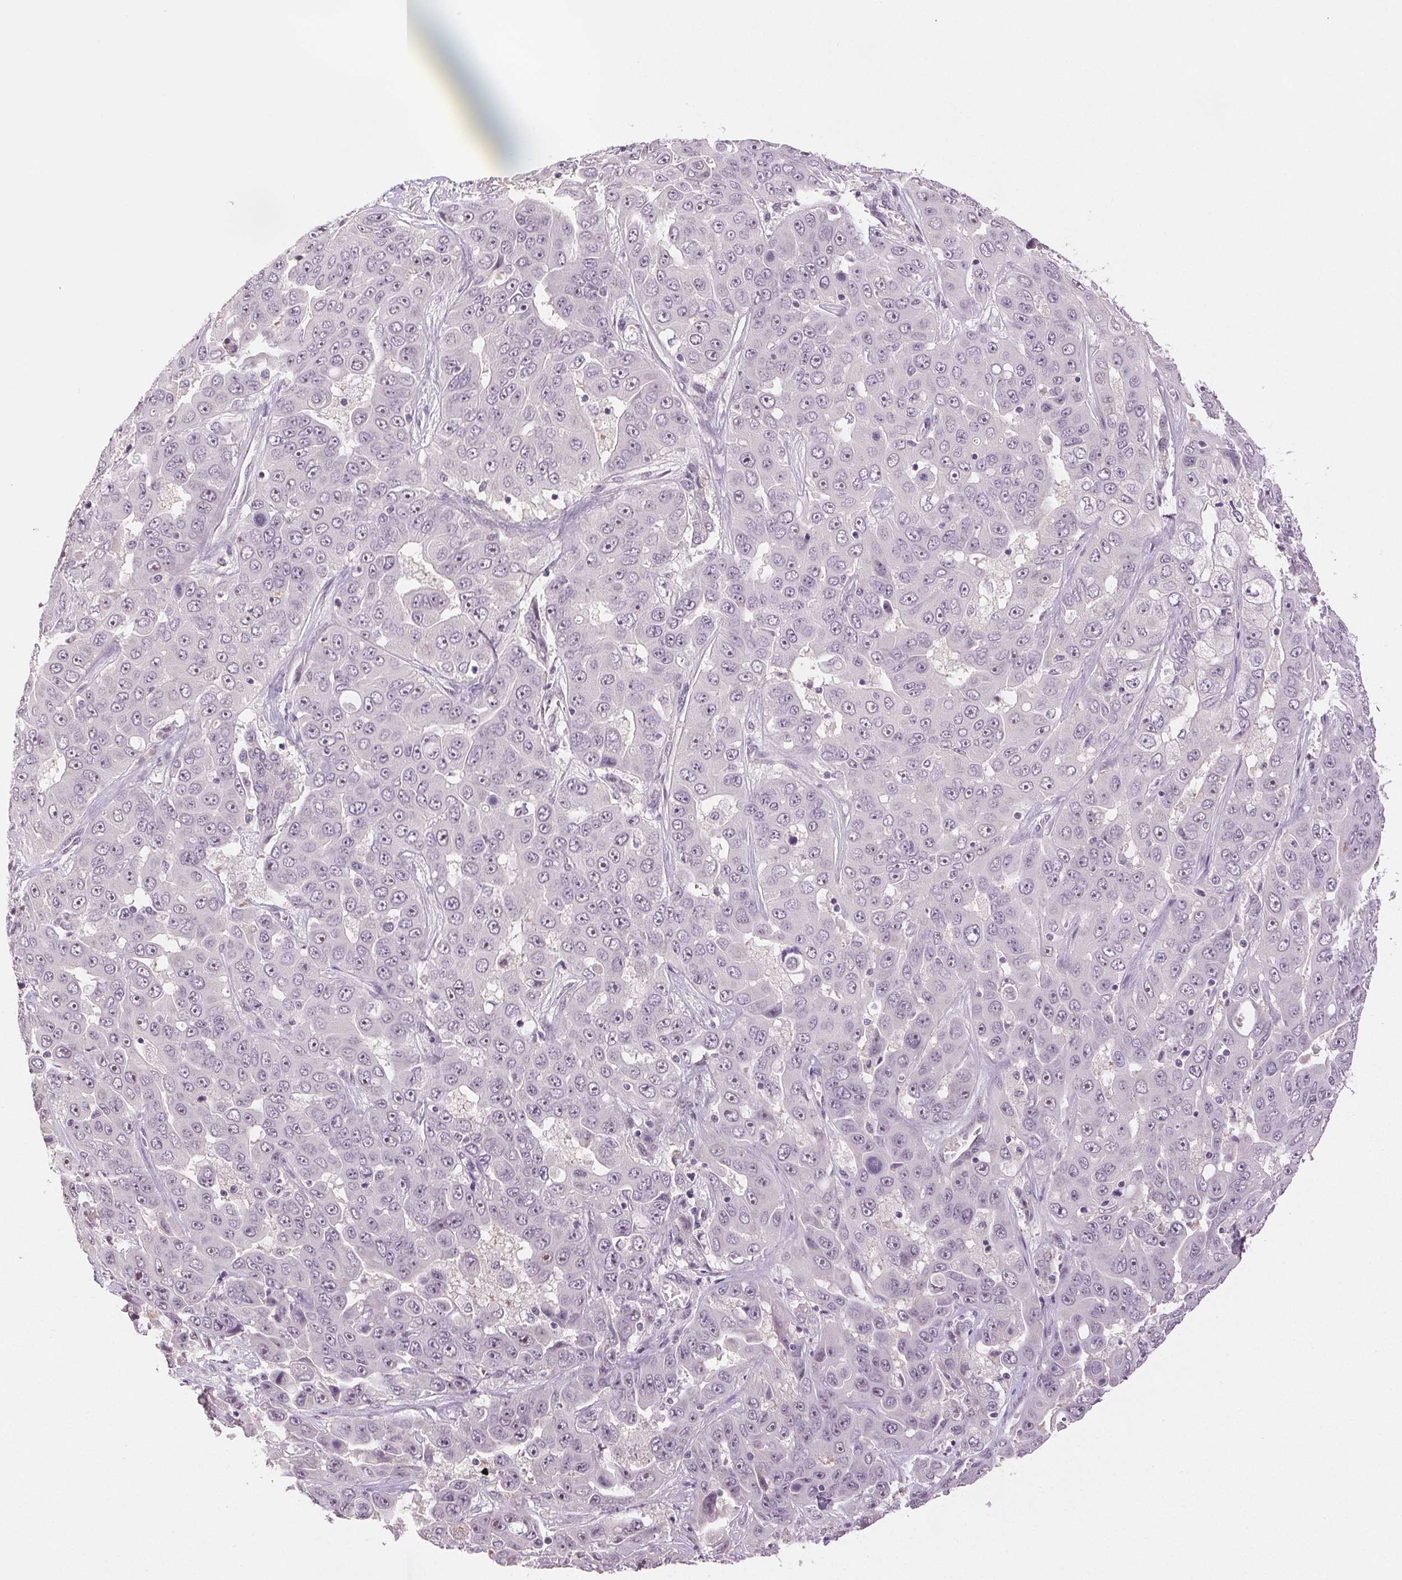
{"staining": {"intensity": "negative", "quantity": "none", "location": "none"}, "tissue": "liver cancer", "cell_type": "Tumor cells", "image_type": "cancer", "snomed": [{"axis": "morphology", "description": "Cholangiocarcinoma"}, {"axis": "topography", "description": "Liver"}], "caption": "Immunohistochemical staining of human liver cancer (cholangiocarcinoma) displays no significant expression in tumor cells.", "gene": "PLCB1", "patient": {"sex": "female", "age": 52}}